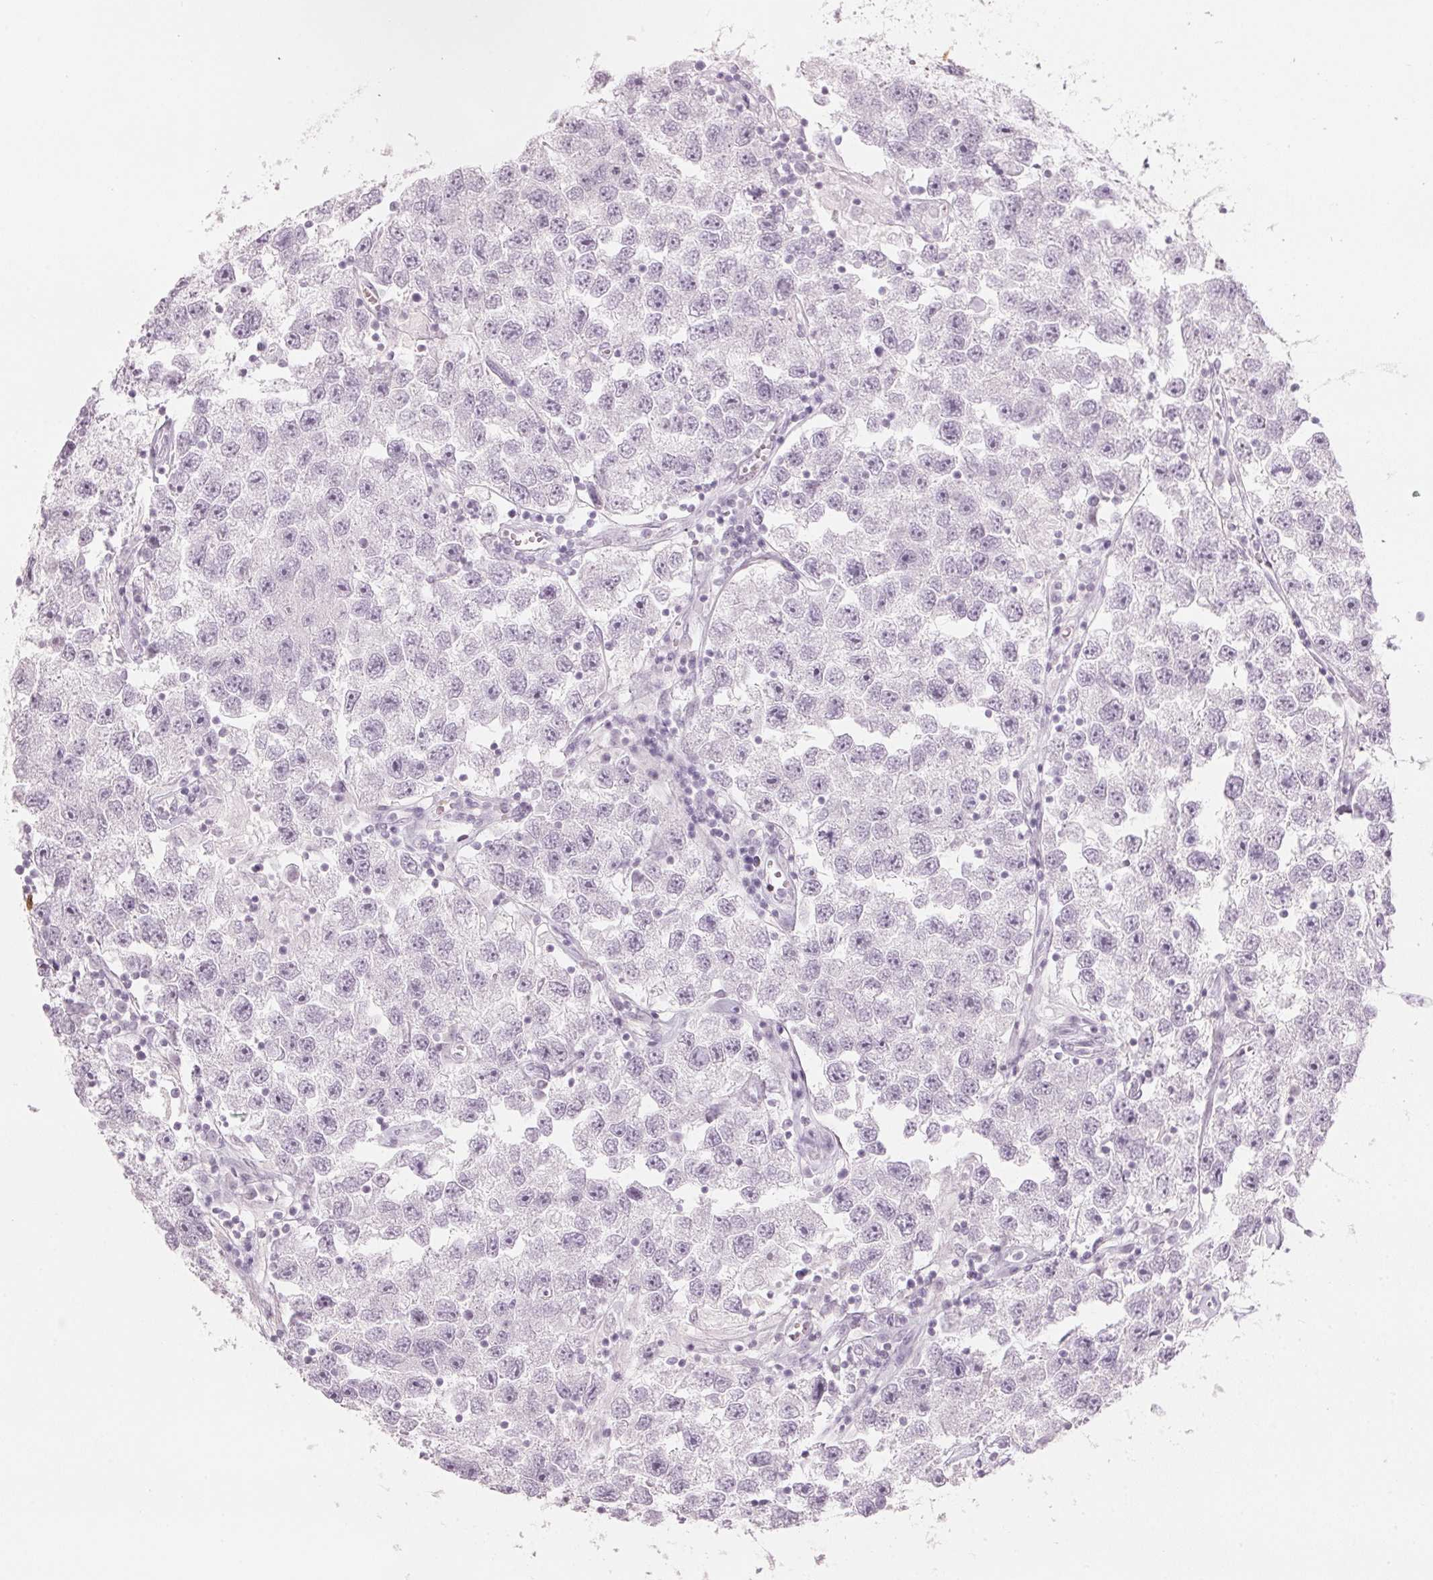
{"staining": {"intensity": "negative", "quantity": "none", "location": "none"}, "tissue": "testis cancer", "cell_type": "Tumor cells", "image_type": "cancer", "snomed": [{"axis": "morphology", "description": "Seminoma, NOS"}, {"axis": "topography", "description": "Testis"}], "caption": "High magnification brightfield microscopy of testis cancer stained with DAB (brown) and counterstained with hematoxylin (blue): tumor cells show no significant positivity.", "gene": "SCTR", "patient": {"sex": "male", "age": 26}}